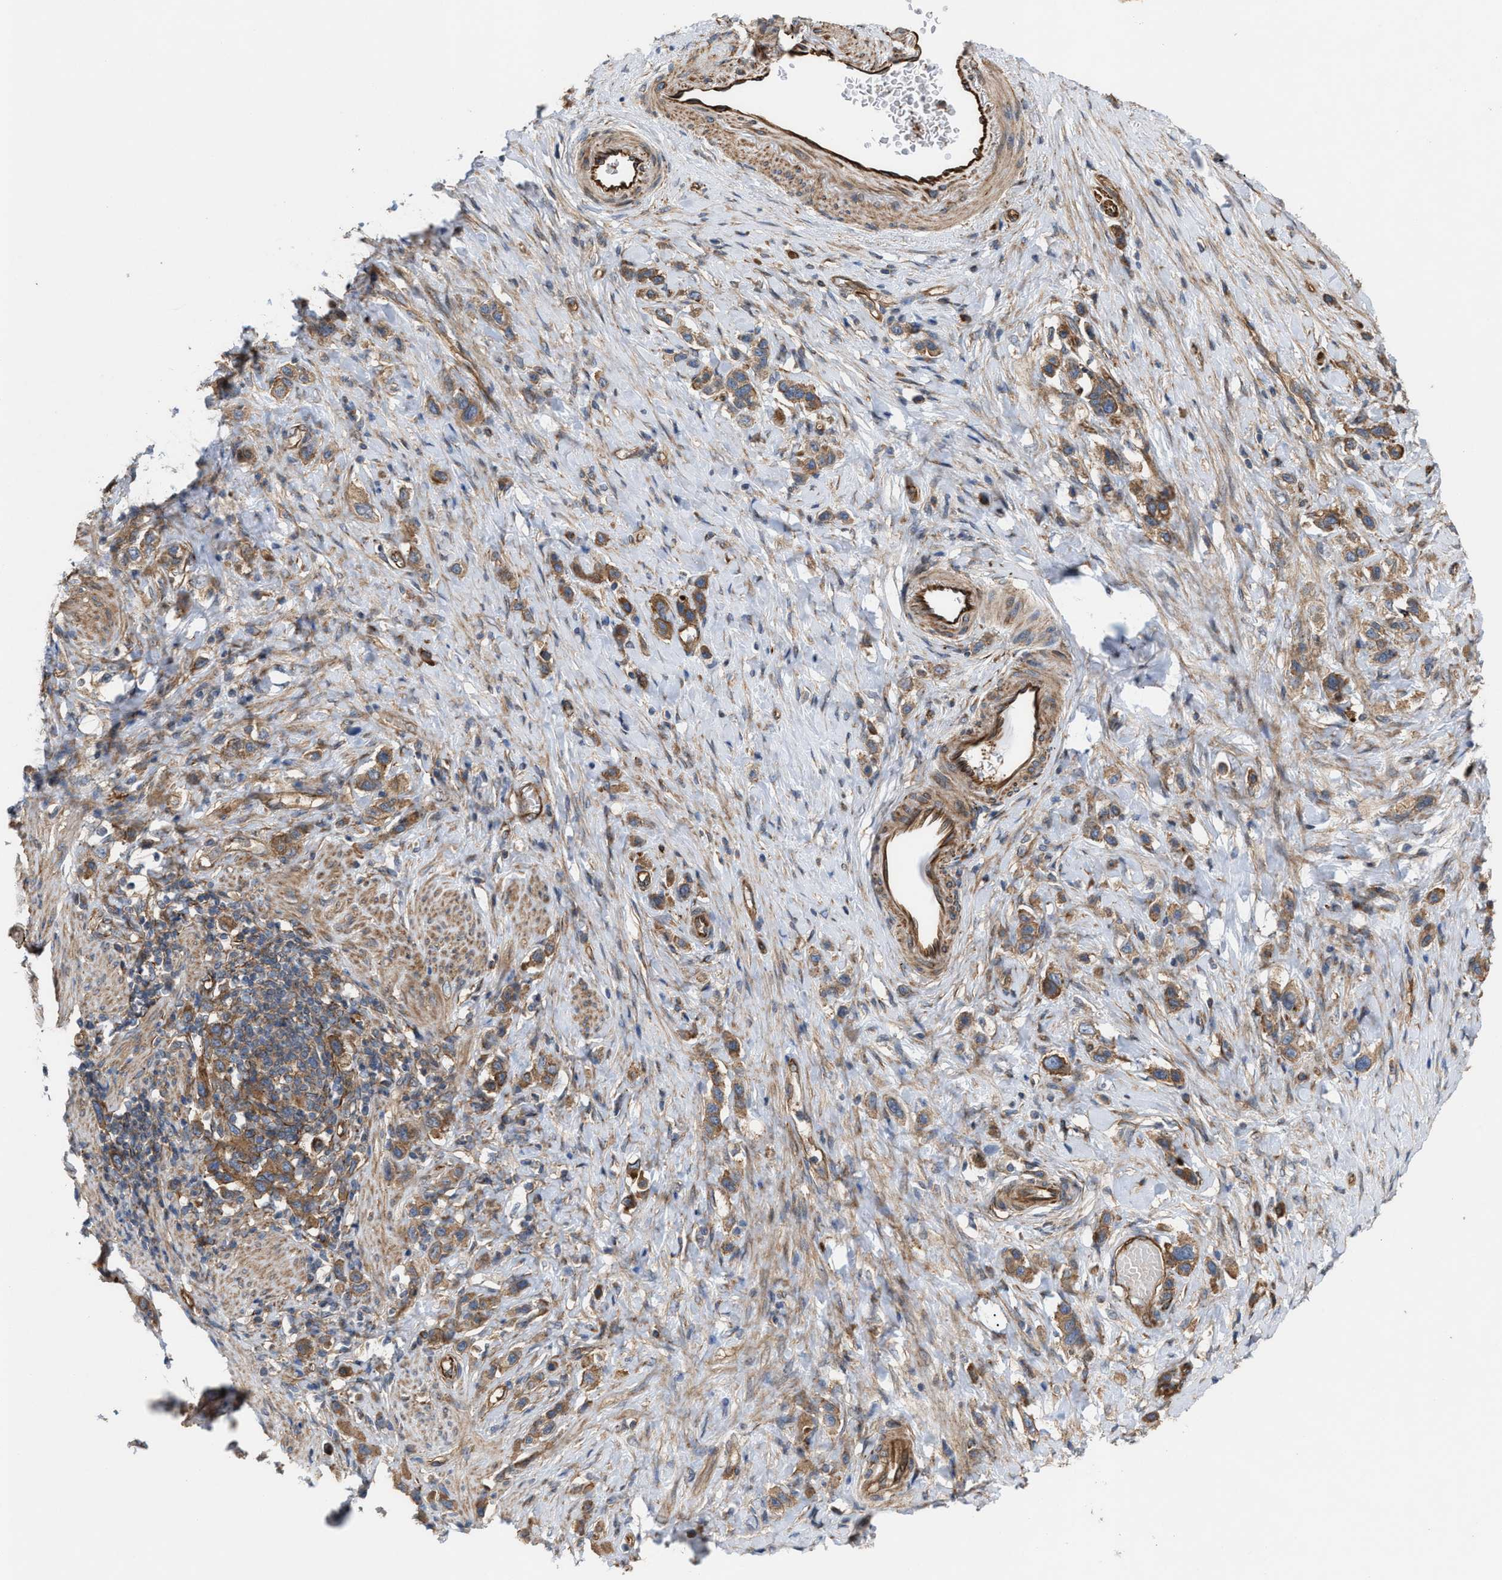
{"staining": {"intensity": "moderate", "quantity": ">75%", "location": "cytoplasmic/membranous"}, "tissue": "stomach cancer", "cell_type": "Tumor cells", "image_type": "cancer", "snomed": [{"axis": "morphology", "description": "Adenocarcinoma, NOS"}, {"axis": "topography", "description": "Stomach"}], "caption": "A brown stain labels moderate cytoplasmic/membranous positivity of a protein in human stomach adenocarcinoma tumor cells. The staining was performed using DAB (3,3'-diaminobenzidine), with brown indicating positive protein expression. Nuclei are stained blue with hematoxylin.", "gene": "EPS15L1", "patient": {"sex": "female", "age": 65}}